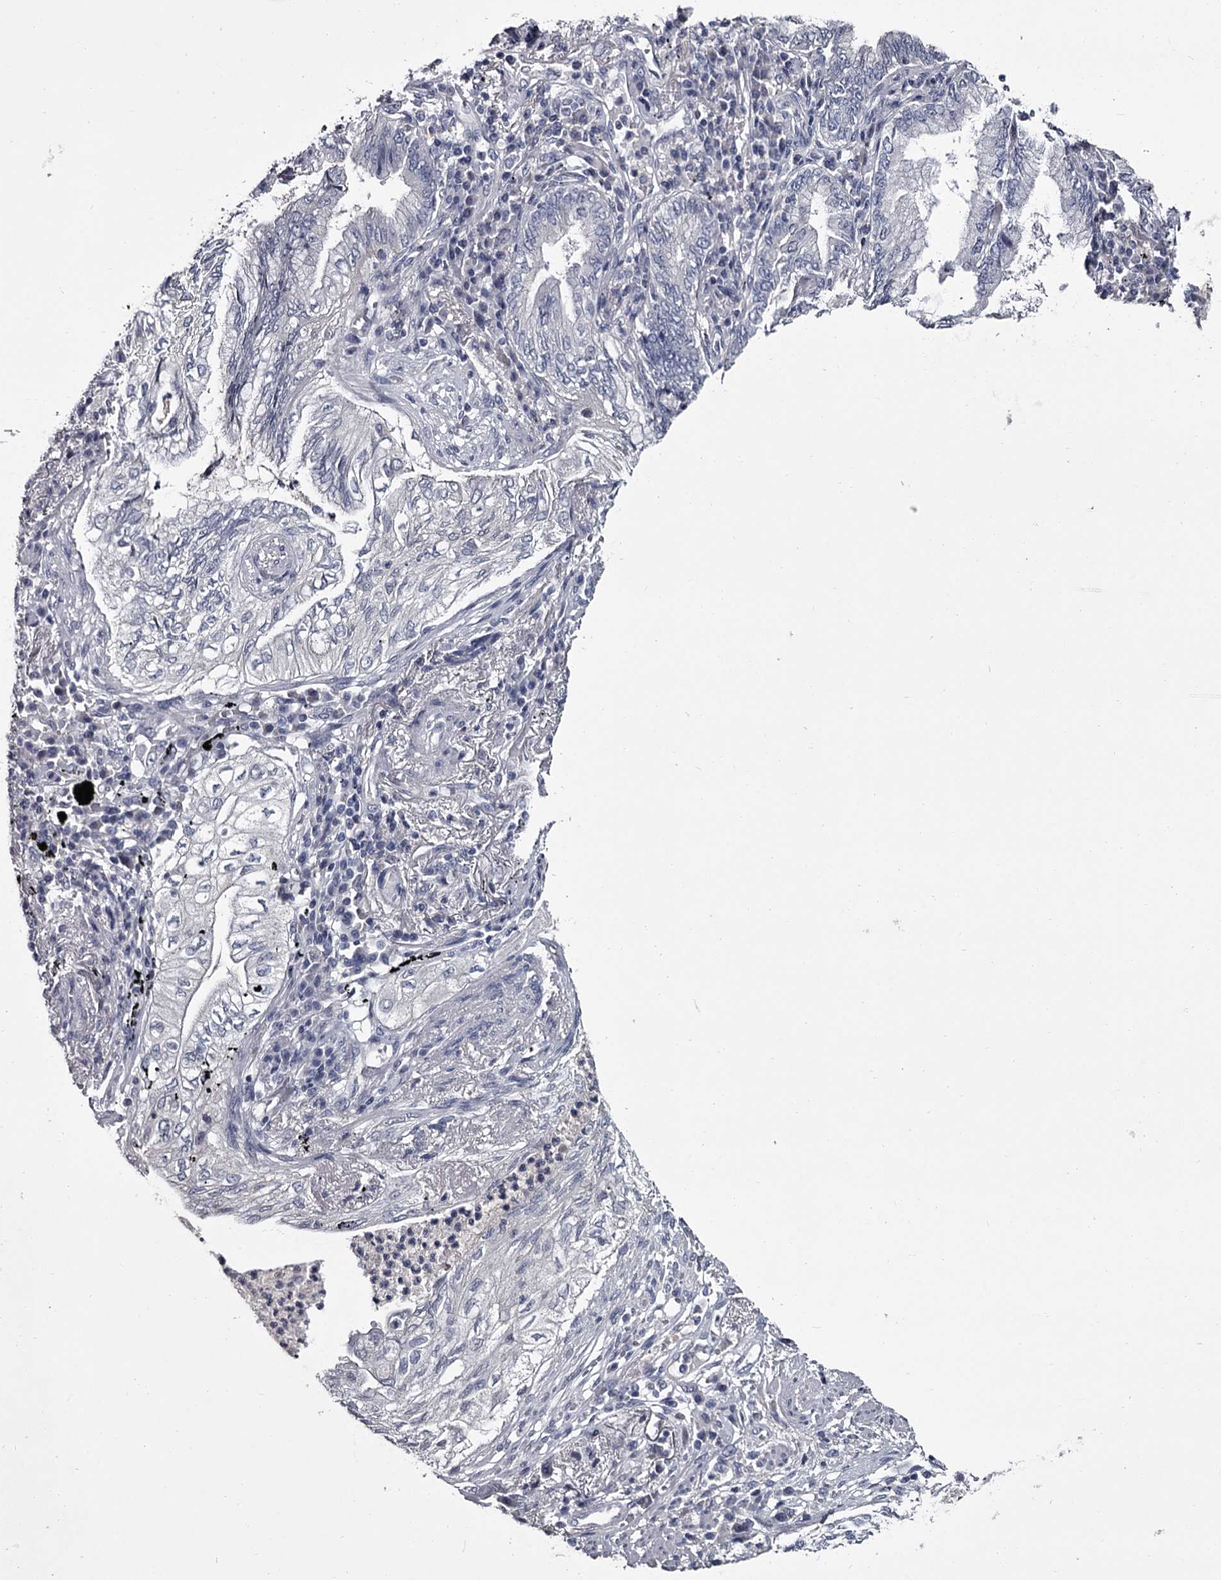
{"staining": {"intensity": "negative", "quantity": "none", "location": "none"}, "tissue": "lung cancer", "cell_type": "Tumor cells", "image_type": "cancer", "snomed": [{"axis": "morphology", "description": "Adenocarcinoma, NOS"}, {"axis": "topography", "description": "Lung"}], "caption": "Protein analysis of adenocarcinoma (lung) reveals no significant expression in tumor cells.", "gene": "DAO", "patient": {"sex": "female", "age": 70}}